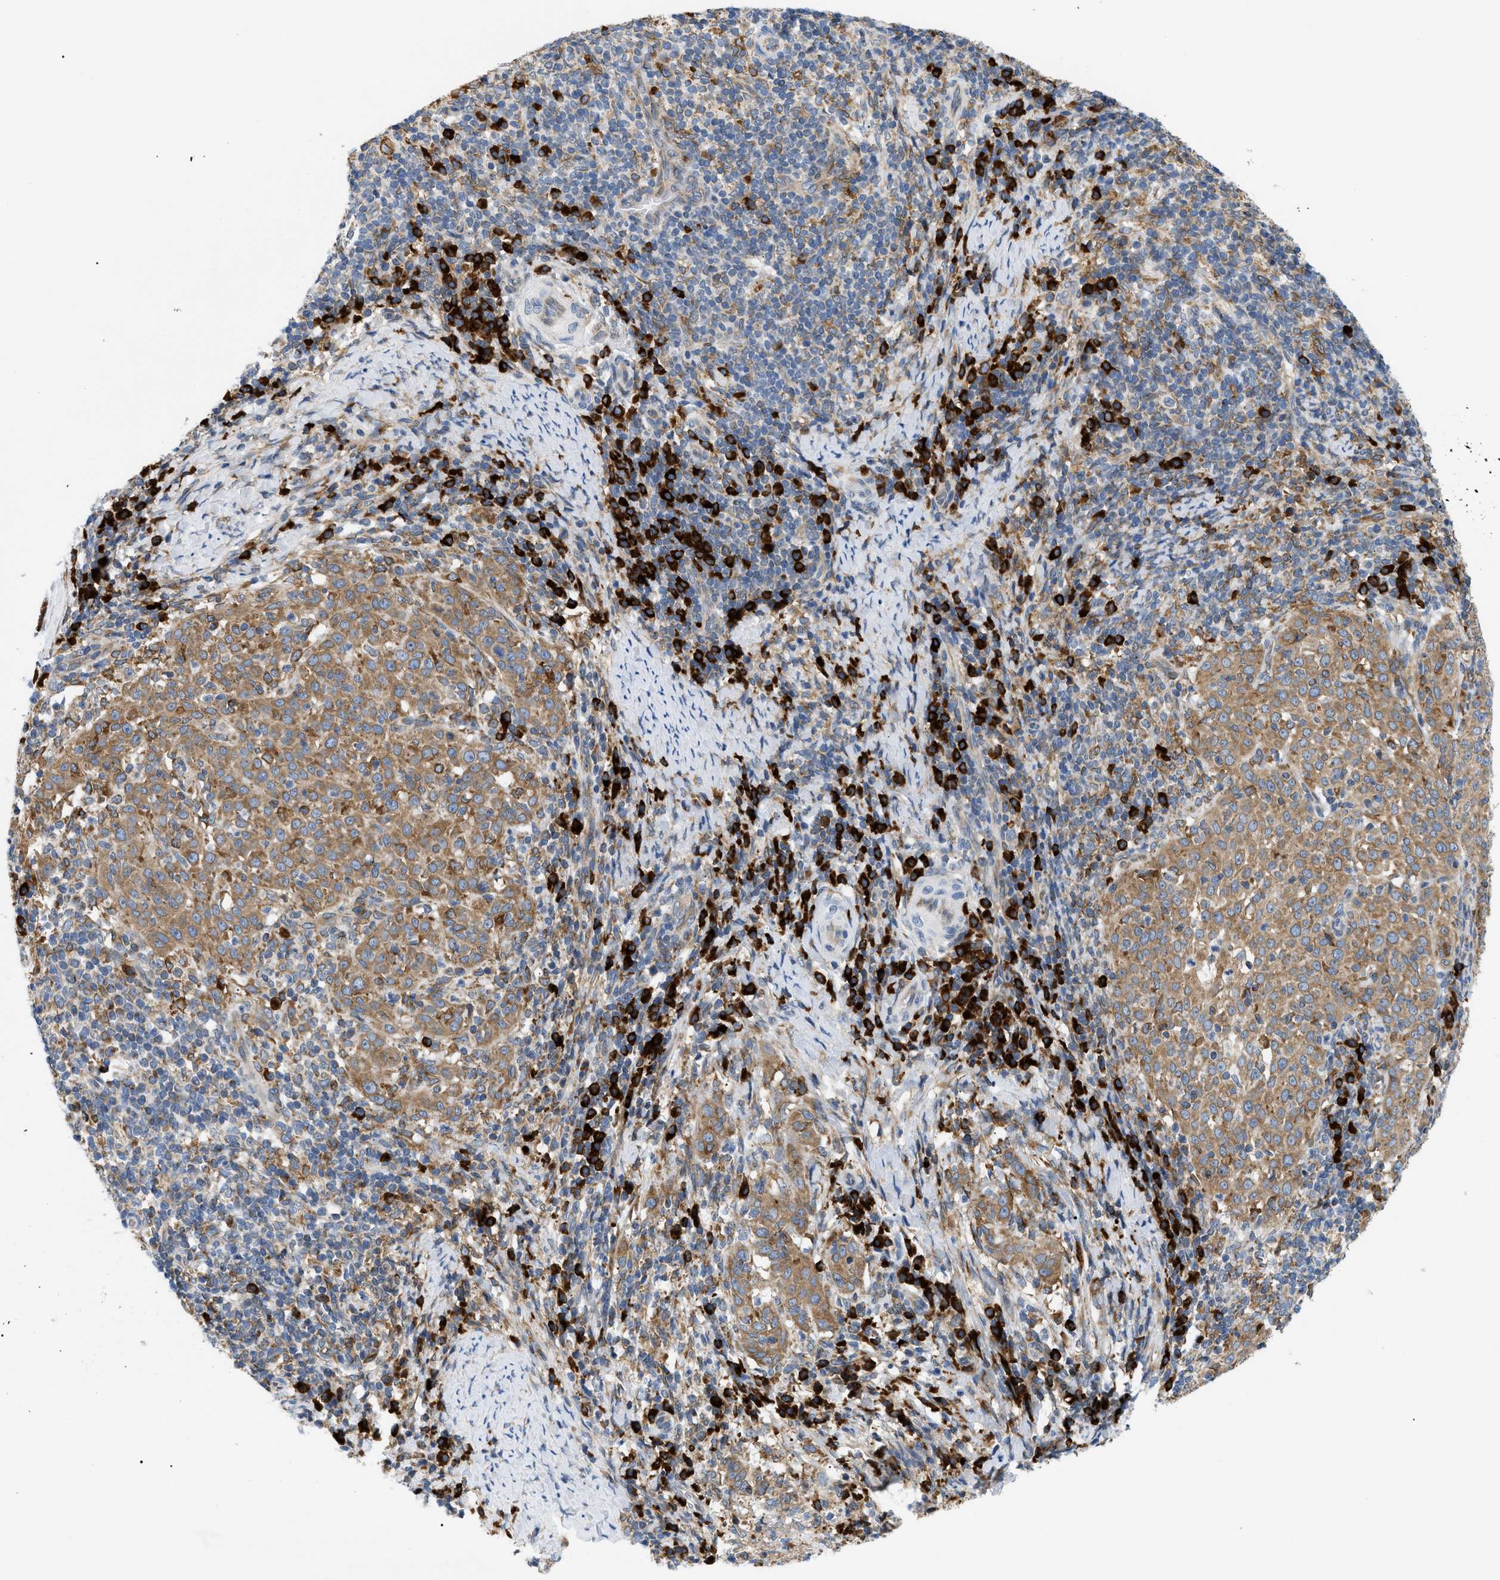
{"staining": {"intensity": "moderate", "quantity": ">75%", "location": "cytoplasmic/membranous"}, "tissue": "cervical cancer", "cell_type": "Tumor cells", "image_type": "cancer", "snomed": [{"axis": "morphology", "description": "Squamous cell carcinoma, NOS"}, {"axis": "topography", "description": "Cervix"}], "caption": "Immunohistochemistry staining of cervical cancer (squamous cell carcinoma), which shows medium levels of moderate cytoplasmic/membranous expression in about >75% of tumor cells indicating moderate cytoplasmic/membranous protein positivity. The staining was performed using DAB (brown) for protein detection and nuclei were counterstained in hematoxylin (blue).", "gene": "DERL1", "patient": {"sex": "female", "age": 51}}